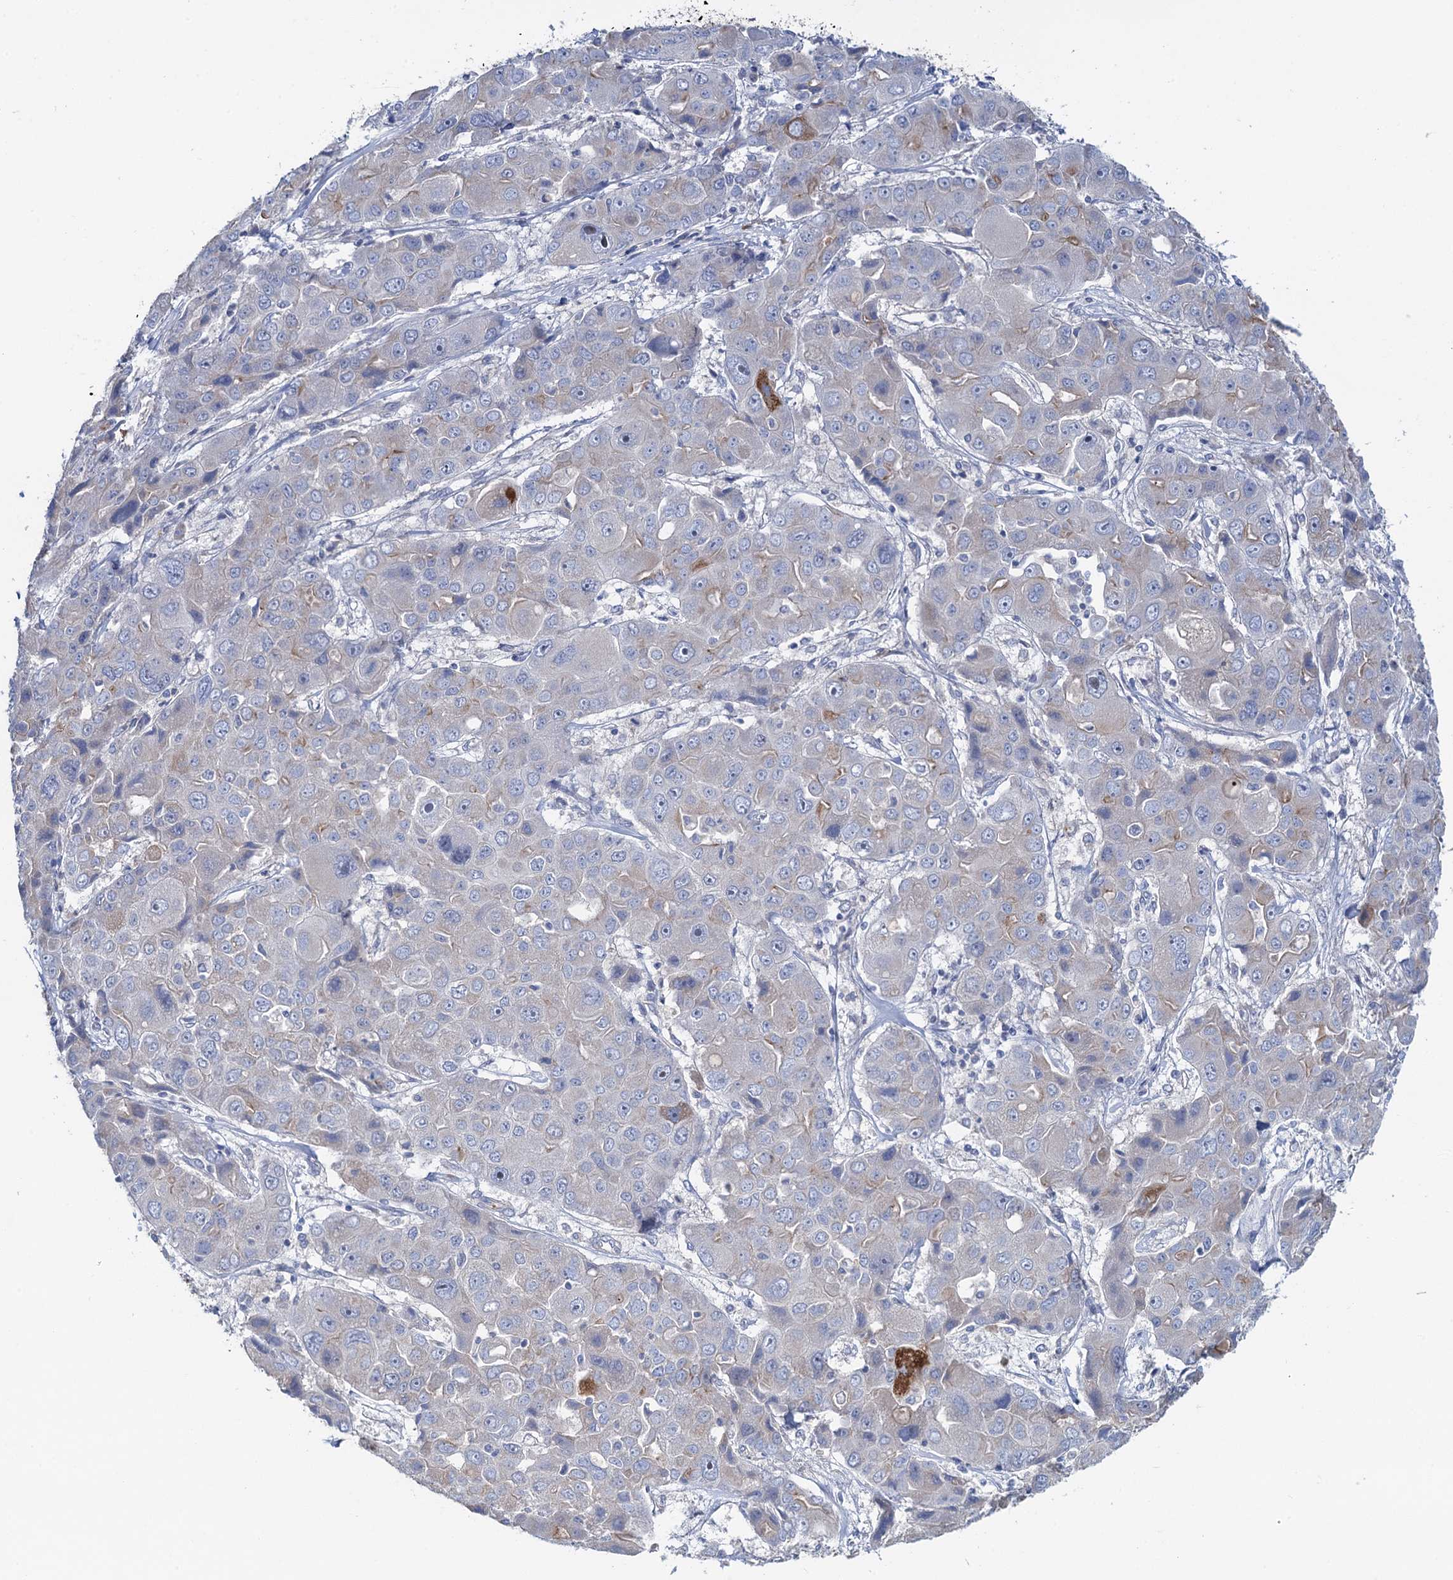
{"staining": {"intensity": "negative", "quantity": "none", "location": "none"}, "tissue": "liver cancer", "cell_type": "Tumor cells", "image_type": "cancer", "snomed": [{"axis": "morphology", "description": "Cholangiocarcinoma"}, {"axis": "topography", "description": "Liver"}], "caption": "Liver cancer stained for a protein using IHC reveals no staining tumor cells.", "gene": "PLLP", "patient": {"sex": "male", "age": 67}}